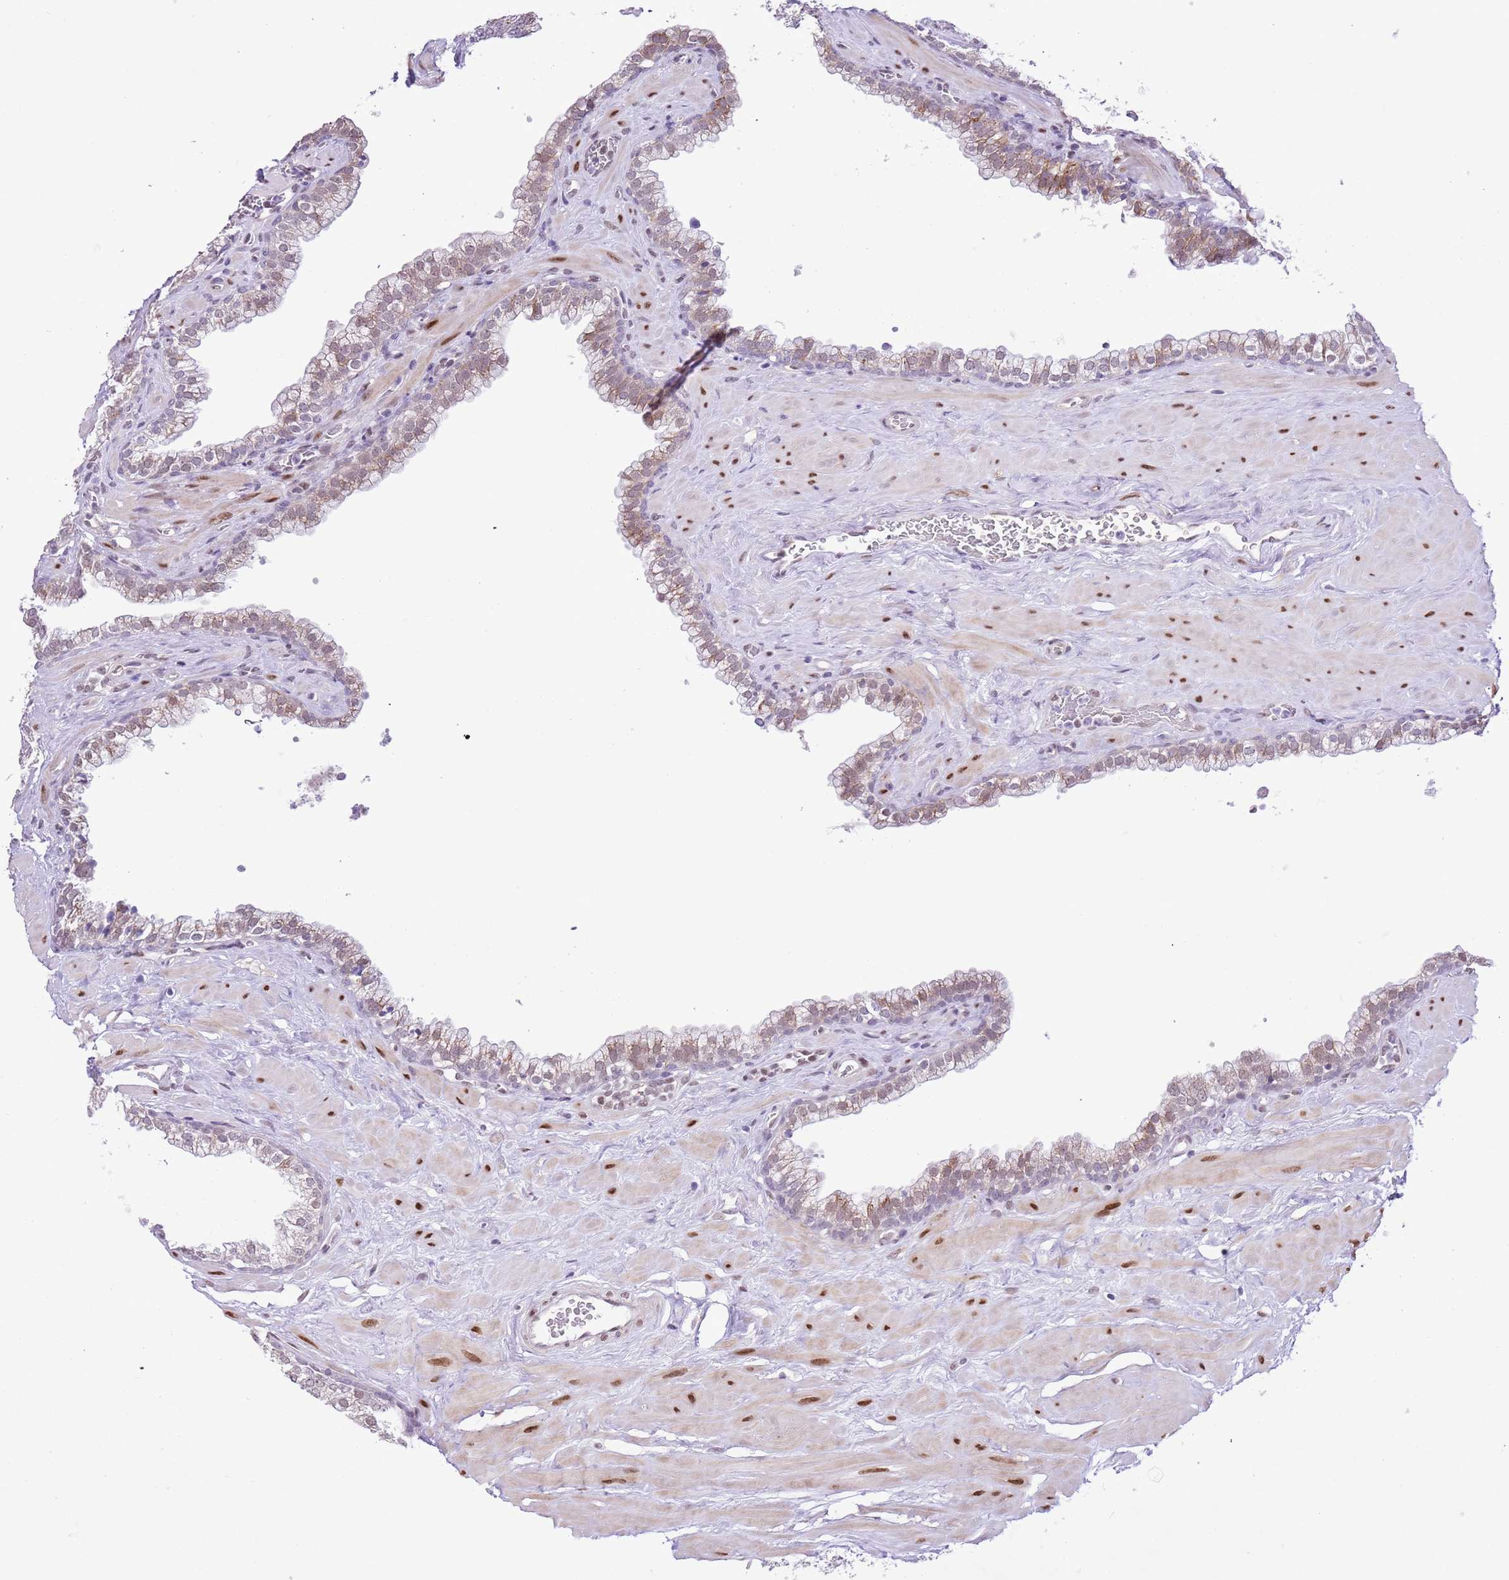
{"staining": {"intensity": "moderate", "quantity": "<25%", "location": "cytoplasmic/membranous"}, "tissue": "prostate", "cell_type": "Glandular cells", "image_type": "normal", "snomed": [{"axis": "morphology", "description": "Normal tissue, NOS"}, {"axis": "morphology", "description": "Urothelial carcinoma, Low grade"}, {"axis": "topography", "description": "Urinary bladder"}, {"axis": "topography", "description": "Prostate"}], "caption": "There is low levels of moderate cytoplasmic/membranous positivity in glandular cells of benign prostate, as demonstrated by immunohistochemical staining (brown color).", "gene": "NACC2", "patient": {"sex": "male", "age": 60}}